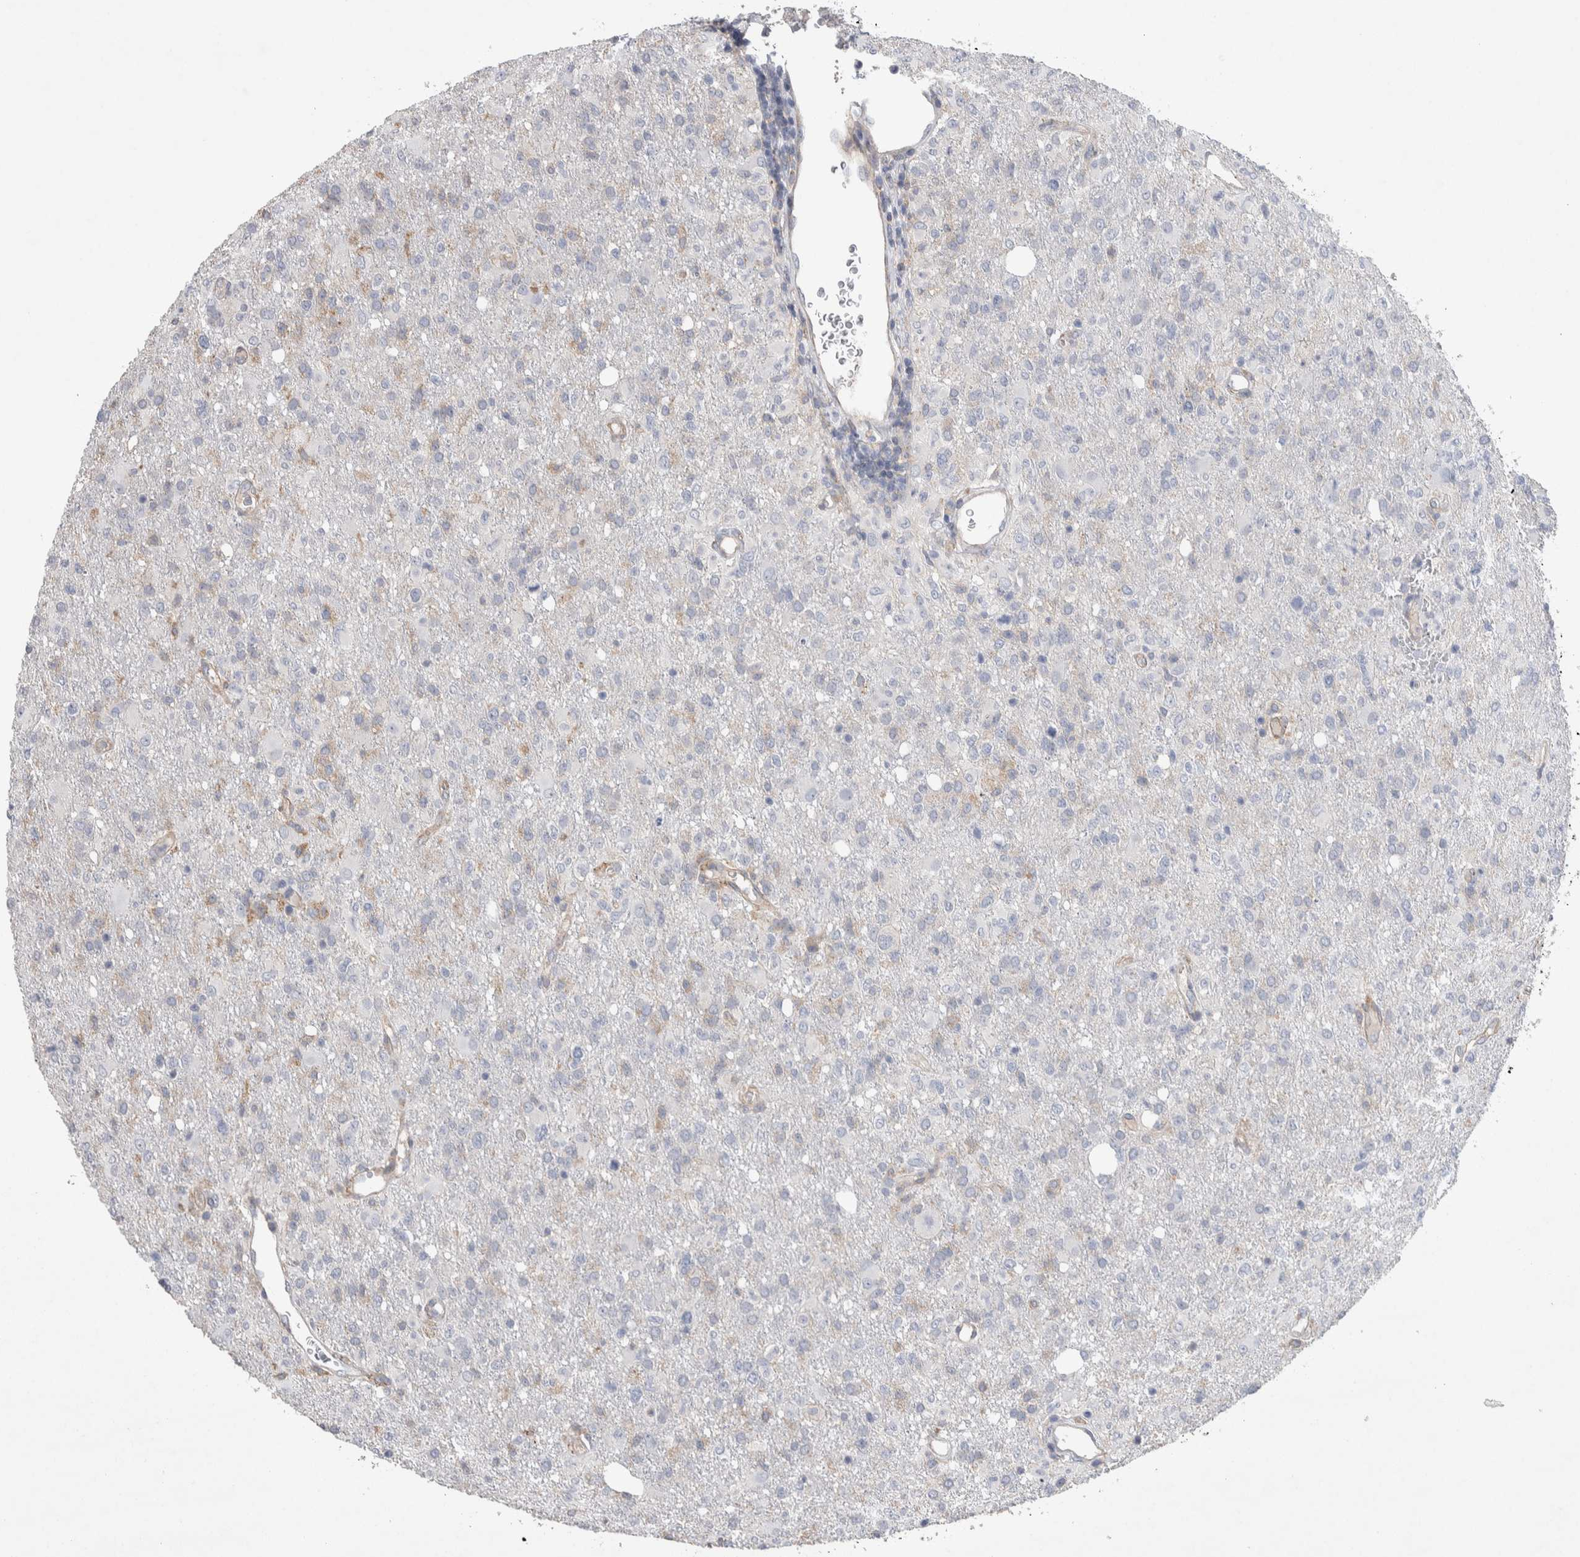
{"staining": {"intensity": "negative", "quantity": "none", "location": "none"}, "tissue": "glioma", "cell_type": "Tumor cells", "image_type": "cancer", "snomed": [{"axis": "morphology", "description": "Glioma, malignant, High grade"}, {"axis": "topography", "description": "Brain"}], "caption": "Glioma was stained to show a protein in brown. There is no significant expression in tumor cells. Brightfield microscopy of immunohistochemistry (IHC) stained with DAB (3,3'-diaminobenzidine) (brown) and hematoxylin (blue), captured at high magnification.", "gene": "GCNA", "patient": {"sex": "female", "age": 57}}